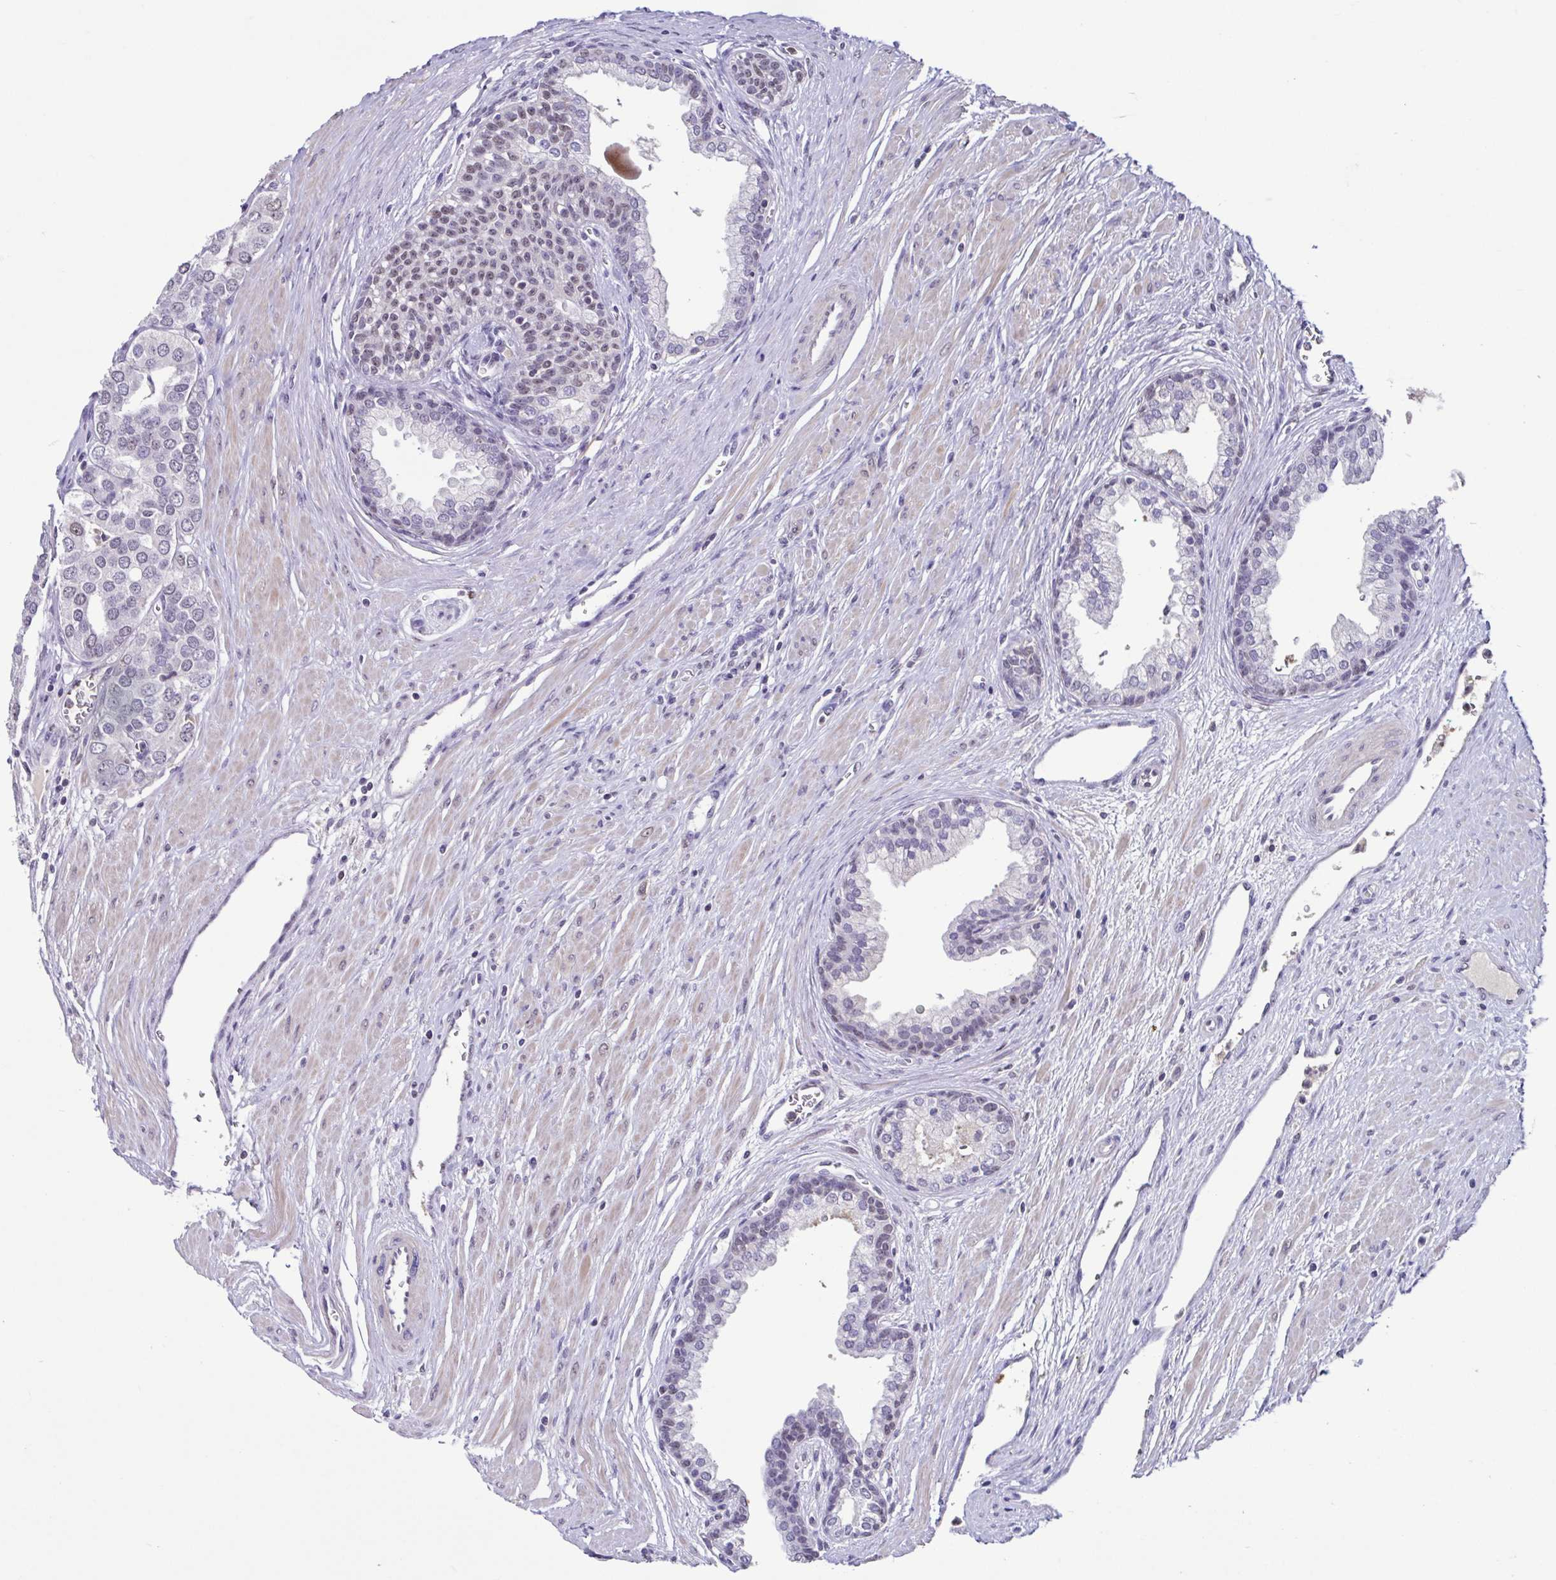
{"staining": {"intensity": "negative", "quantity": "none", "location": "none"}, "tissue": "prostate cancer", "cell_type": "Tumor cells", "image_type": "cancer", "snomed": [{"axis": "morphology", "description": "Adenocarcinoma, High grade"}, {"axis": "topography", "description": "Prostate"}], "caption": "The immunohistochemistry histopathology image has no significant expression in tumor cells of prostate cancer (adenocarcinoma (high-grade)) tissue.", "gene": "ACTRT3", "patient": {"sex": "male", "age": 58}}